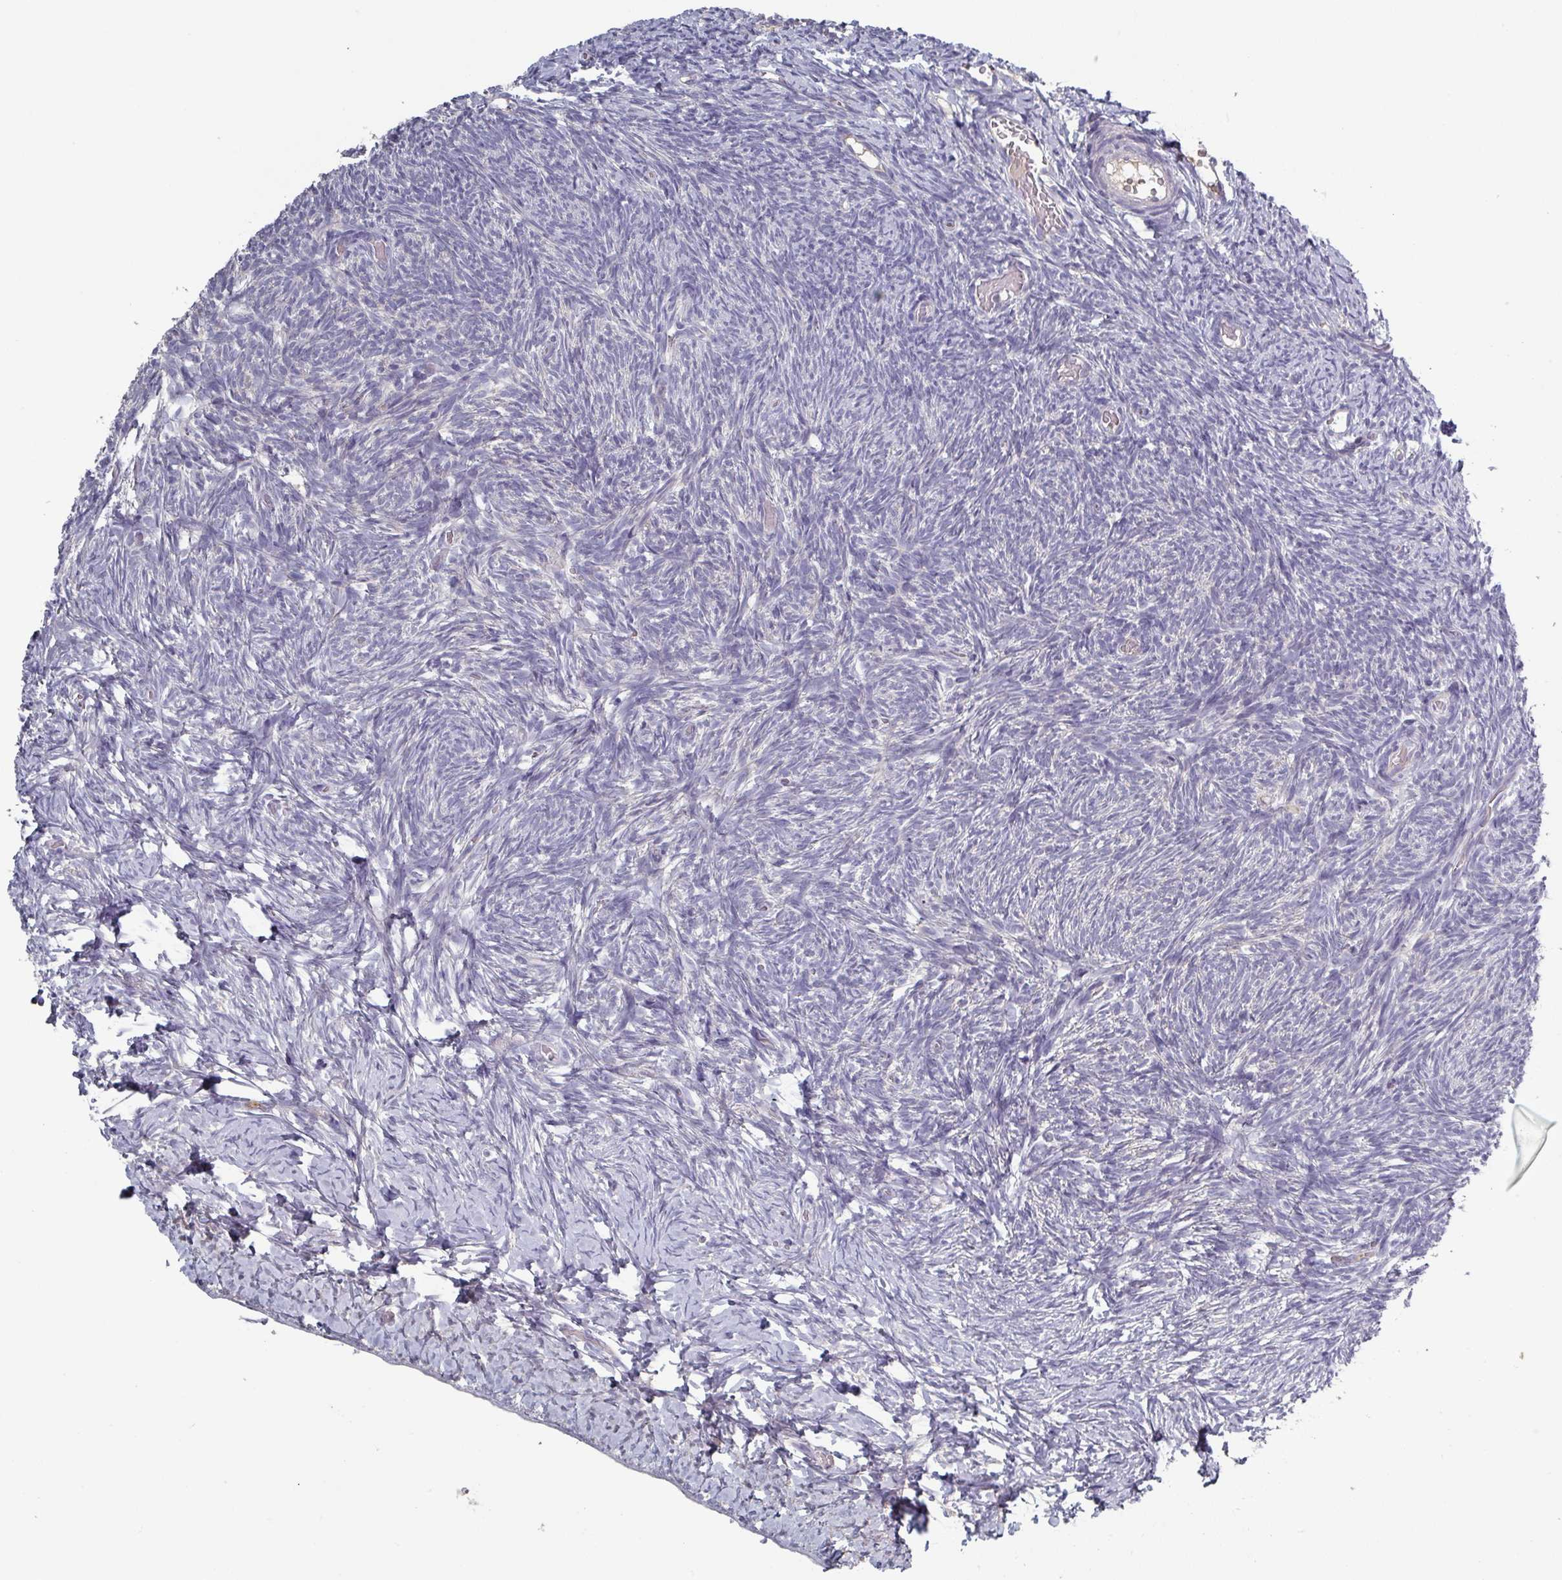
{"staining": {"intensity": "negative", "quantity": "none", "location": "none"}, "tissue": "ovary", "cell_type": "Follicle cells", "image_type": "normal", "snomed": [{"axis": "morphology", "description": "Normal tissue, NOS"}, {"axis": "topography", "description": "Ovary"}], "caption": "Immunohistochemical staining of normal human ovary shows no significant expression in follicle cells.", "gene": "PRAMEF7", "patient": {"sex": "female", "age": 39}}